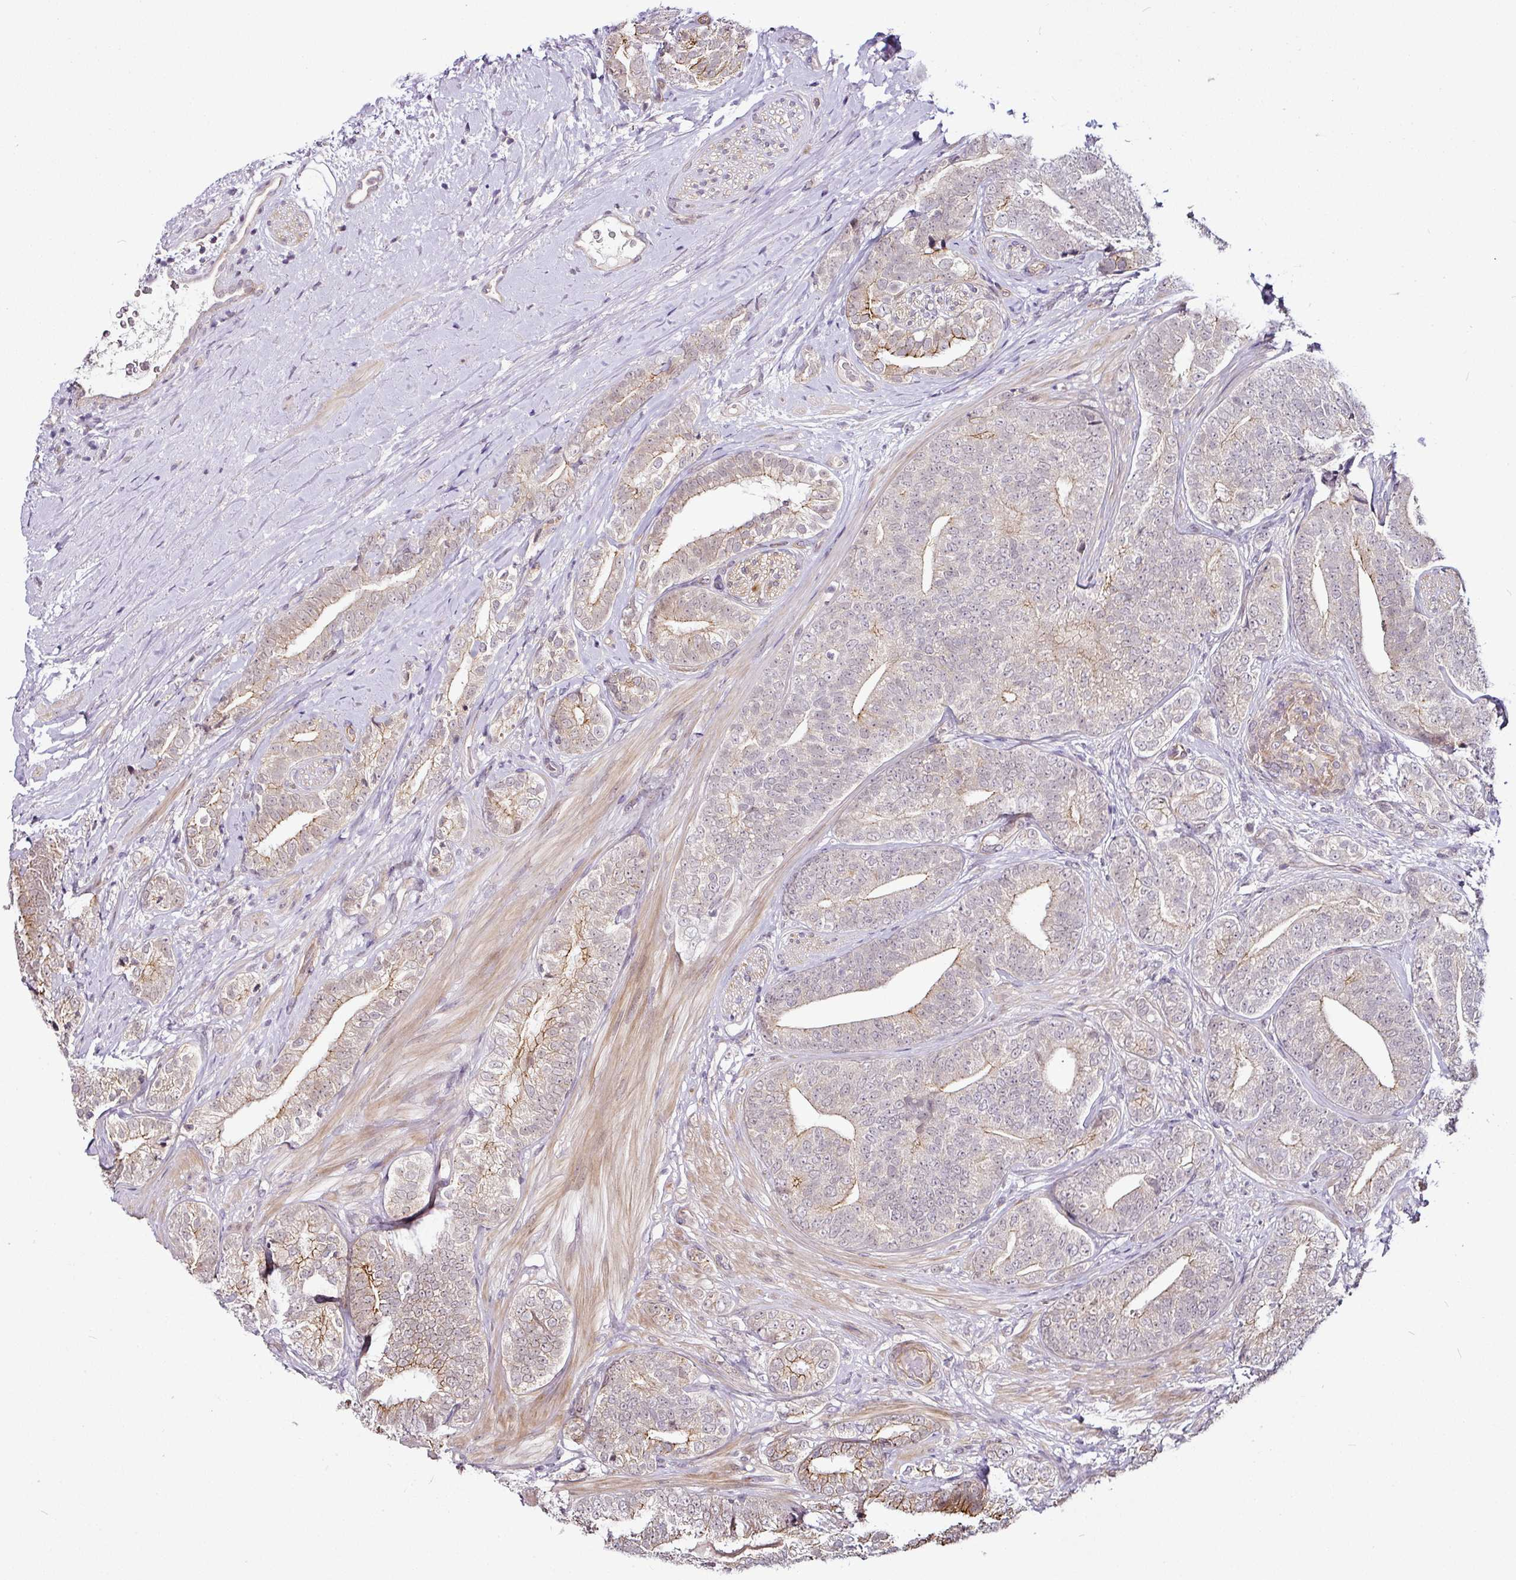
{"staining": {"intensity": "moderate", "quantity": "<25%", "location": "cytoplasmic/membranous,nuclear"}, "tissue": "prostate cancer", "cell_type": "Tumor cells", "image_type": "cancer", "snomed": [{"axis": "morphology", "description": "Adenocarcinoma, High grade"}, {"axis": "topography", "description": "Prostate"}], "caption": "Immunohistochemistry (DAB (3,3'-diaminobenzidine)) staining of prostate high-grade adenocarcinoma exhibits moderate cytoplasmic/membranous and nuclear protein staining in about <25% of tumor cells.", "gene": "DCAF13", "patient": {"sex": "male", "age": 72}}